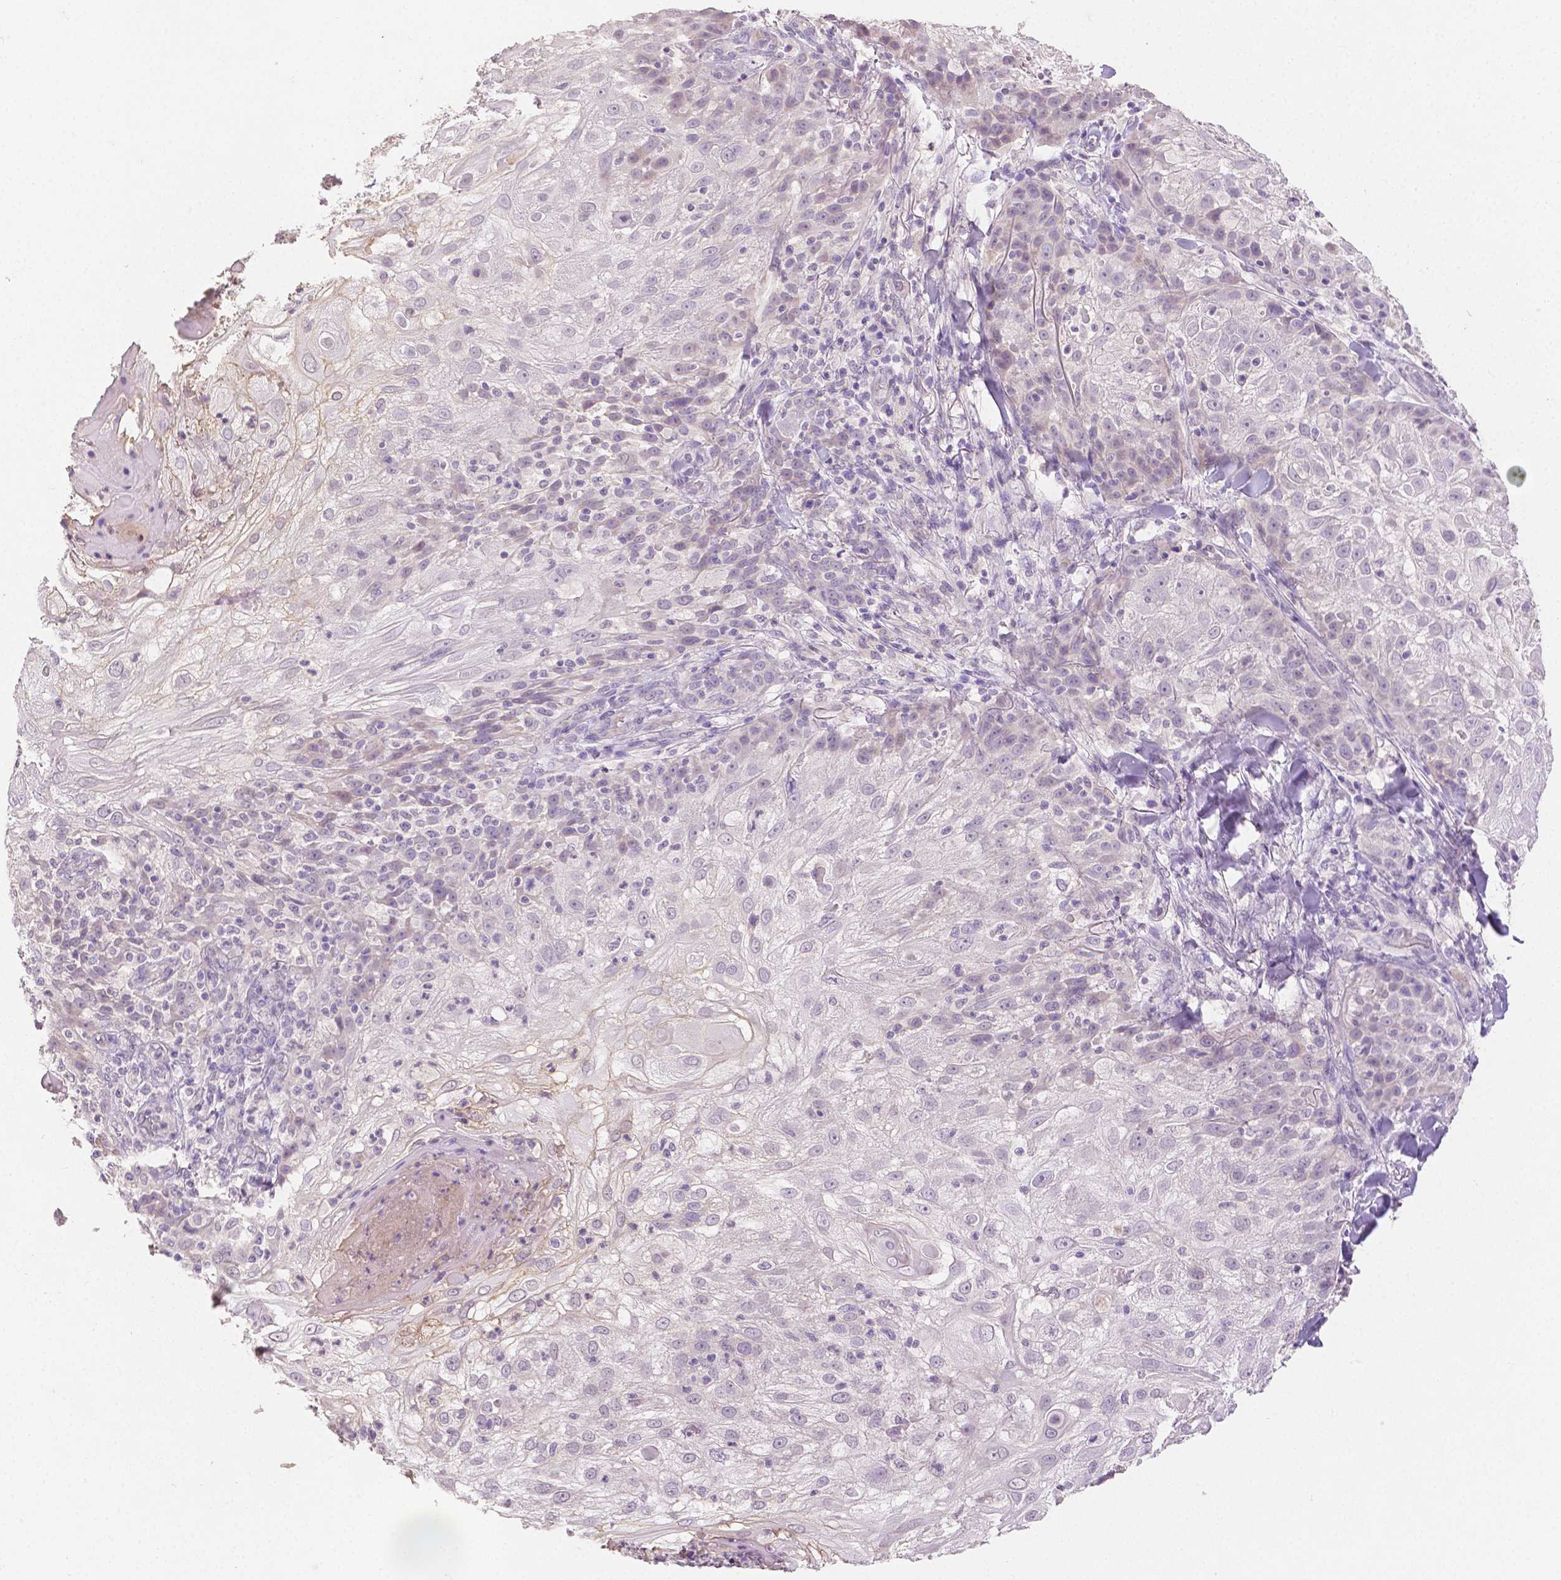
{"staining": {"intensity": "weak", "quantity": "<25%", "location": "cytoplasmic/membranous,nuclear"}, "tissue": "skin cancer", "cell_type": "Tumor cells", "image_type": "cancer", "snomed": [{"axis": "morphology", "description": "Normal tissue, NOS"}, {"axis": "morphology", "description": "Squamous cell carcinoma, NOS"}, {"axis": "topography", "description": "Skin"}], "caption": "The photomicrograph displays no staining of tumor cells in skin squamous cell carcinoma. The staining was performed using DAB to visualize the protein expression in brown, while the nuclei were stained in blue with hematoxylin (Magnification: 20x).", "gene": "TGM1", "patient": {"sex": "female", "age": 83}}